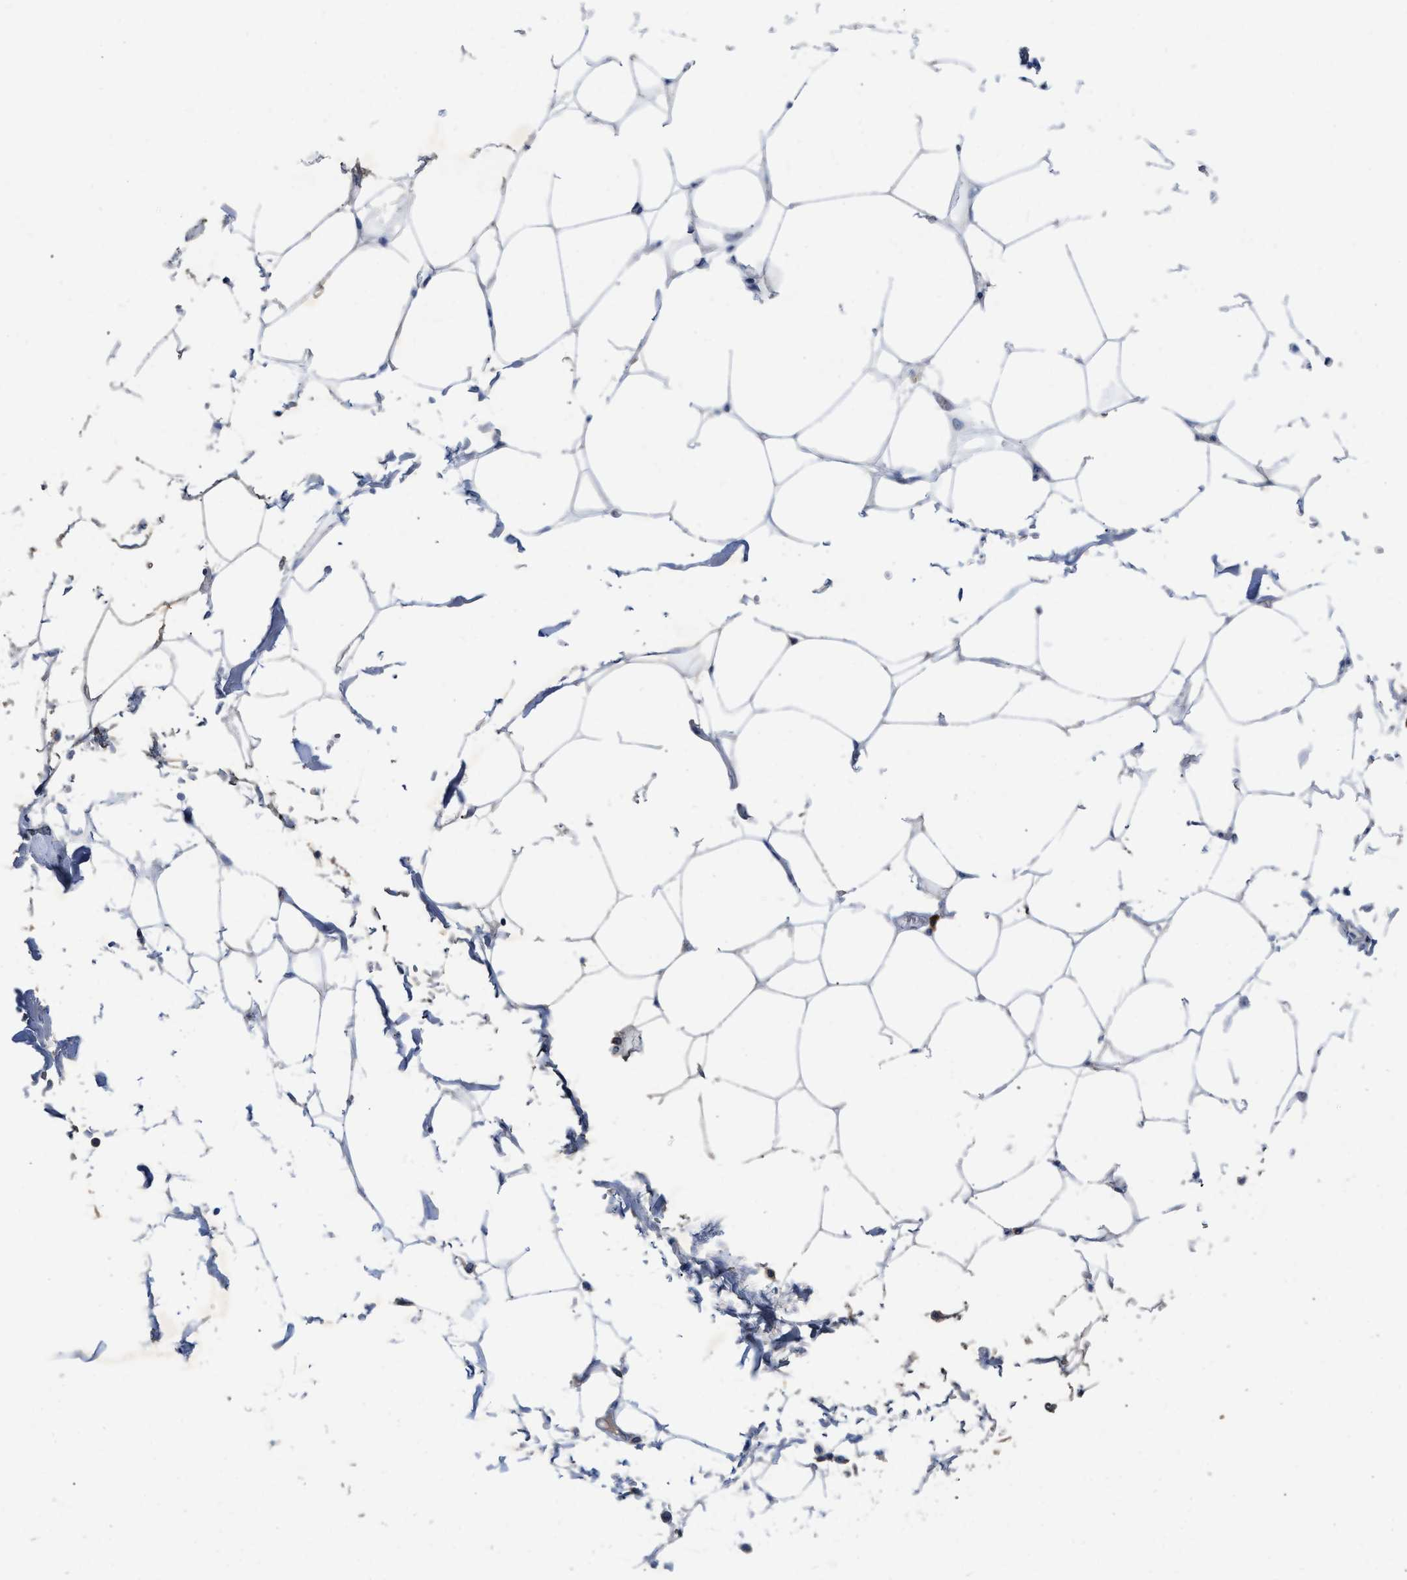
{"staining": {"intensity": "negative", "quantity": "none", "location": "none"}, "tissue": "adipose tissue", "cell_type": "Adipocytes", "image_type": "normal", "snomed": [{"axis": "morphology", "description": "Normal tissue, NOS"}, {"axis": "morphology", "description": "Adenocarcinoma, NOS"}, {"axis": "topography", "description": "Colon"}, {"axis": "topography", "description": "Peripheral nerve tissue"}], "caption": "This is a image of immunohistochemistry (IHC) staining of unremarkable adipose tissue, which shows no staining in adipocytes.", "gene": "TMEM131", "patient": {"sex": "male", "age": 14}}